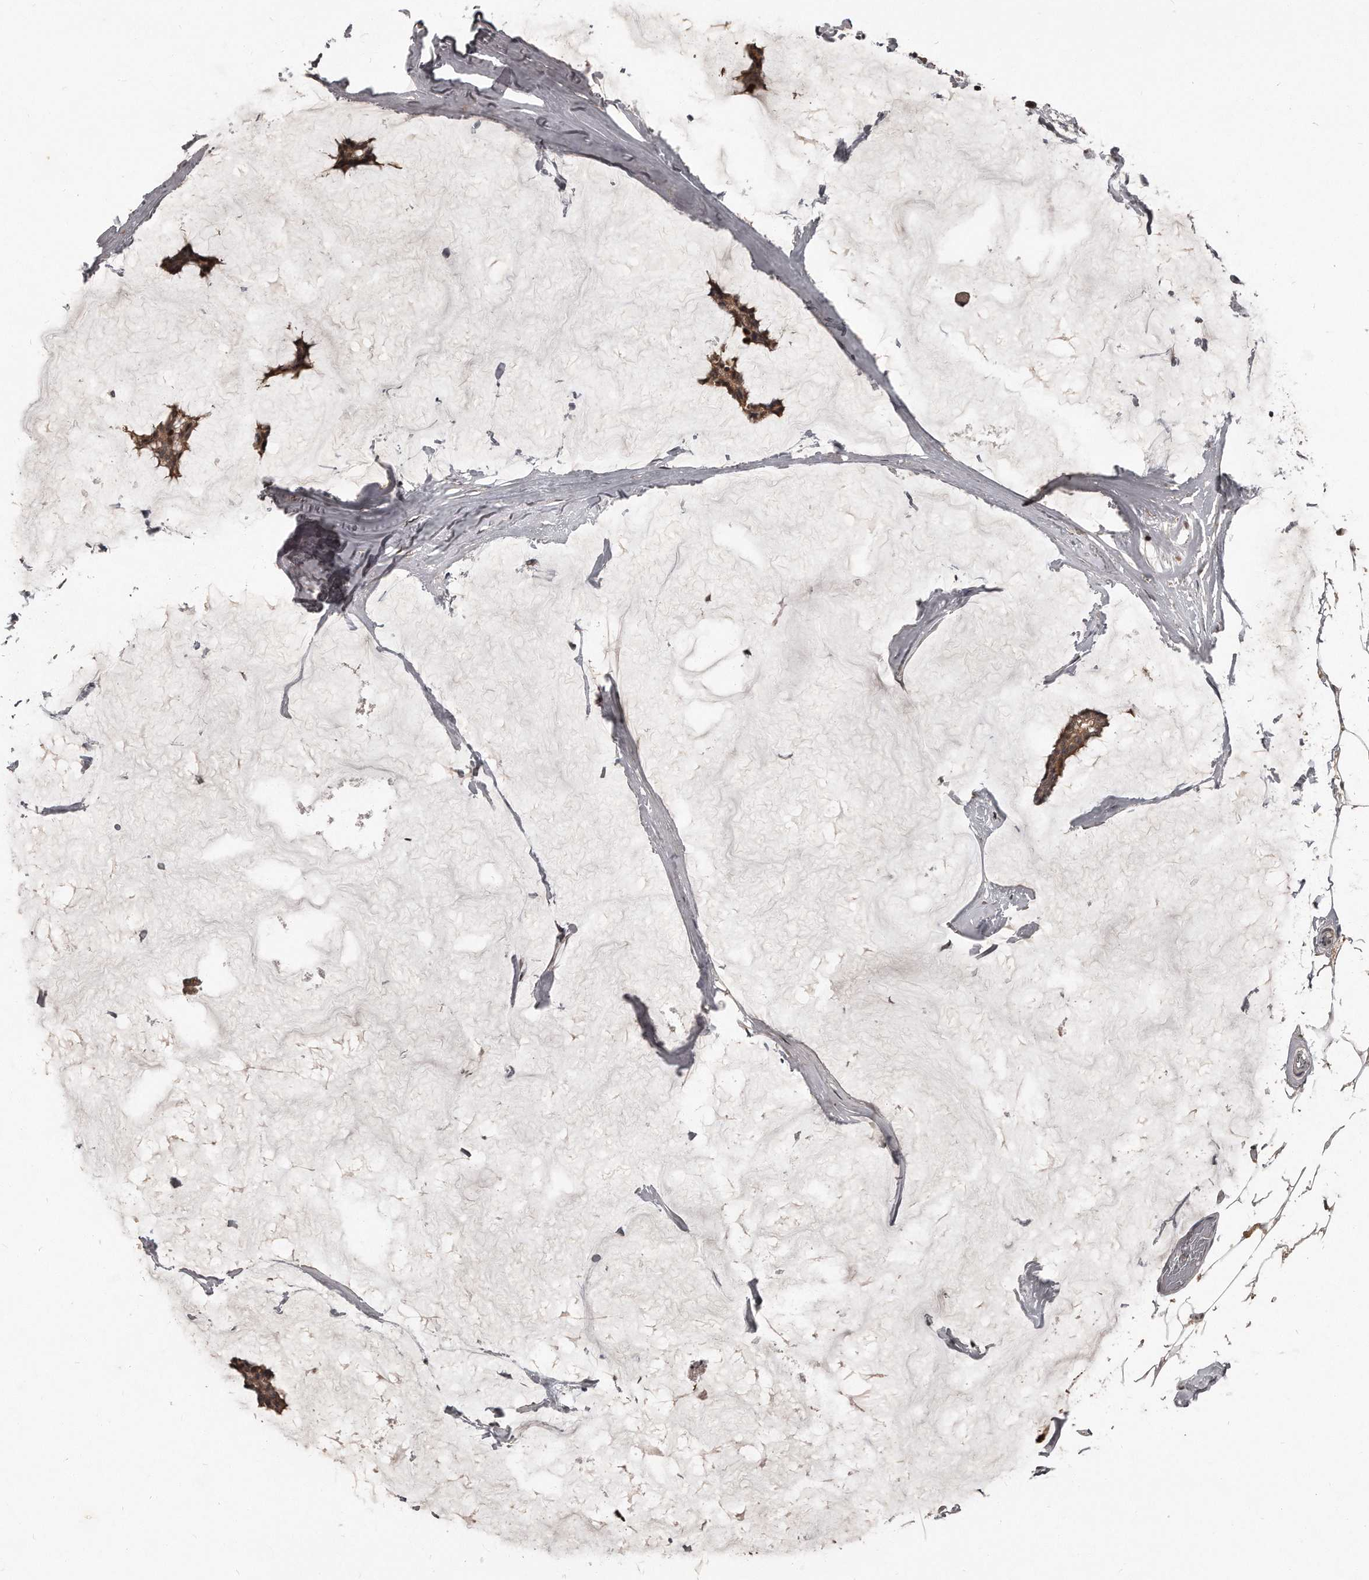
{"staining": {"intensity": "moderate", "quantity": ">75%", "location": "cytoplasmic/membranous"}, "tissue": "breast cancer", "cell_type": "Tumor cells", "image_type": "cancer", "snomed": [{"axis": "morphology", "description": "Duct carcinoma"}, {"axis": "topography", "description": "Breast"}], "caption": "Breast cancer (intraductal carcinoma) stained with a brown dye exhibits moderate cytoplasmic/membranous positive positivity in about >75% of tumor cells.", "gene": "GRB10", "patient": {"sex": "female", "age": 93}}